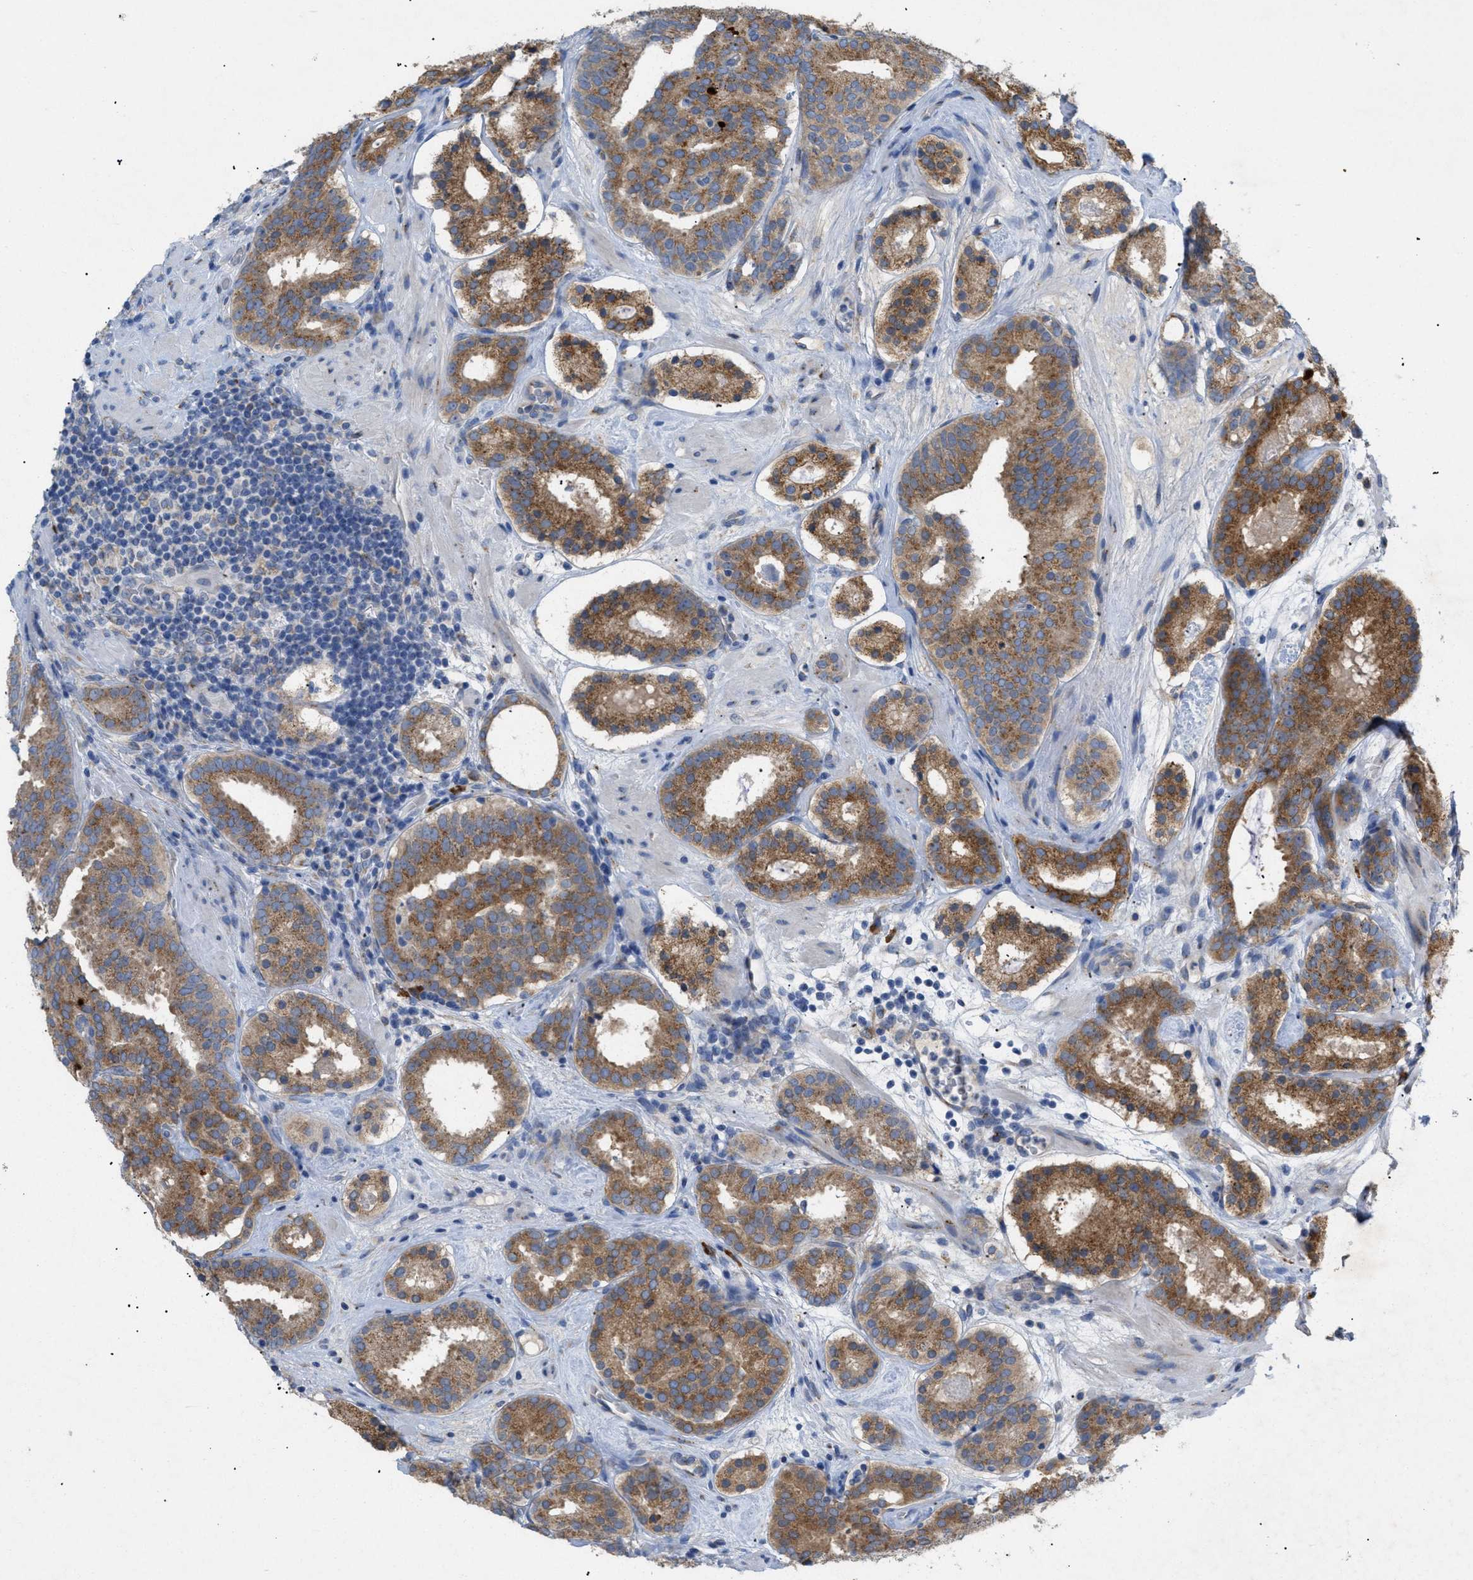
{"staining": {"intensity": "moderate", "quantity": ">75%", "location": "cytoplasmic/membranous"}, "tissue": "prostate cancer", "cell_type": "Tumor cells", "image_type": "cancer", "snomed": [{"axis": "morphology", "description": "Adenocarcinoma, Low grade"}, {"axis": "topography", "description": "Prostate"}], "caption": "Immunohistochemical staining of prostate low-grade adenocarcinoma demonstrates medium levels of moderate cytoplasmic/membranous staining in about >75% of tumor cells.", "gene": "SLC50A1", "patient": {"sex": "male", "age": 69}}